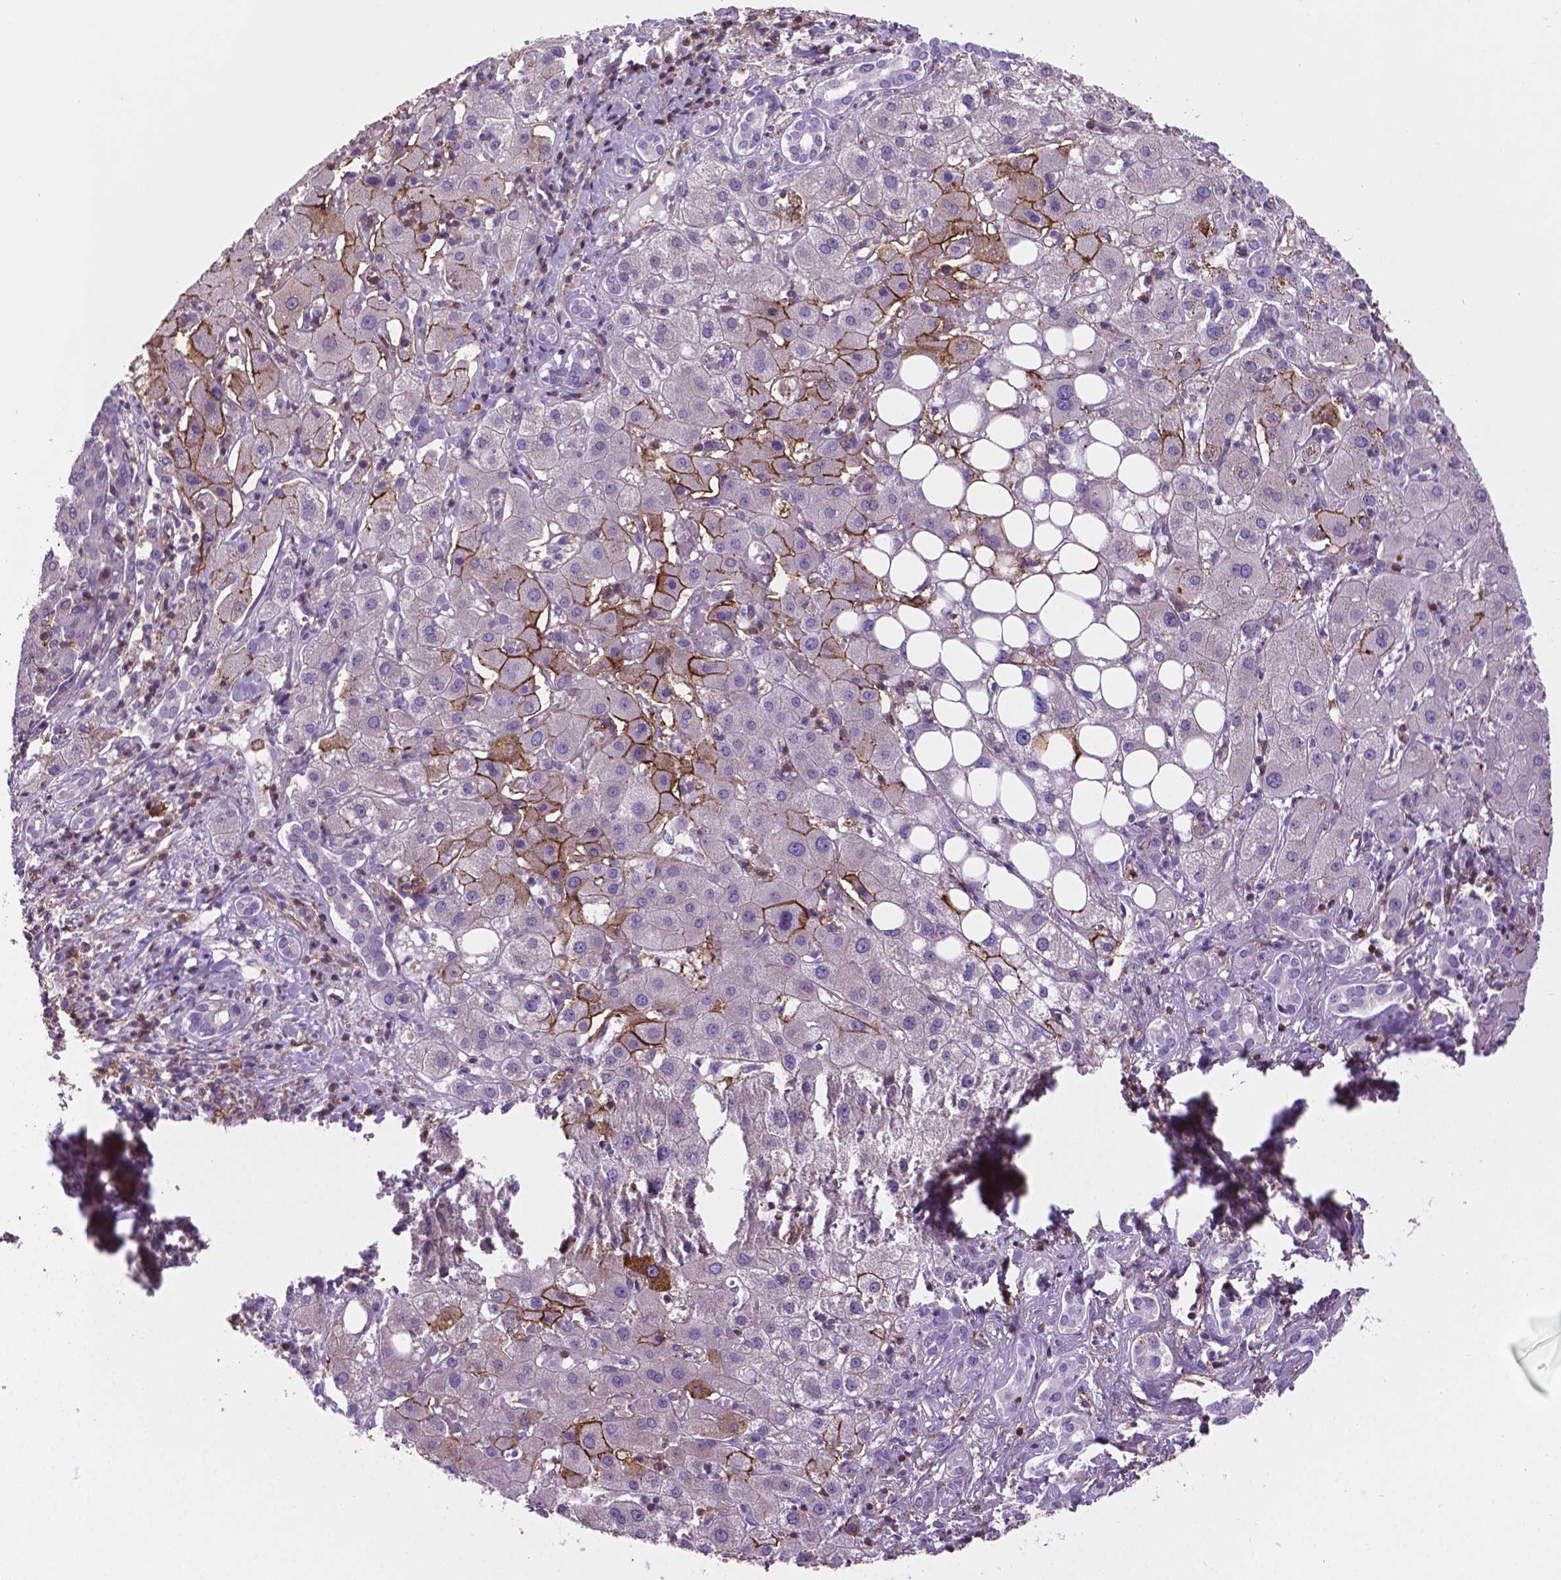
{"staining": {"intensity": "moderate", "quantity": "<25%", "location": "cytoplasmic/membranous"}, "tissue": "liver cancer", "cell_type": "Tumor cells", "image_type": "cancer", "snomed": [{"axis": "morphology", "description": "Carcinoma, Hepatocellular, NOS"}, {"axis": "topography", "description": "Liver"}], "caption": "Immunohistochemical staining of human liver cancer (hepatocellular carcinoma) shows moderate cytoplasmic/membranous protein expression in about <25% of tumor cells. The staining is performed using DAB (3,3'-diaminobenzidine) brown chromogen to label protein expression. The nuclei are counter-stained blue using hematoxylin.", "gene": "ACAD10", "patient": {"sex": "male", "age": 65}}